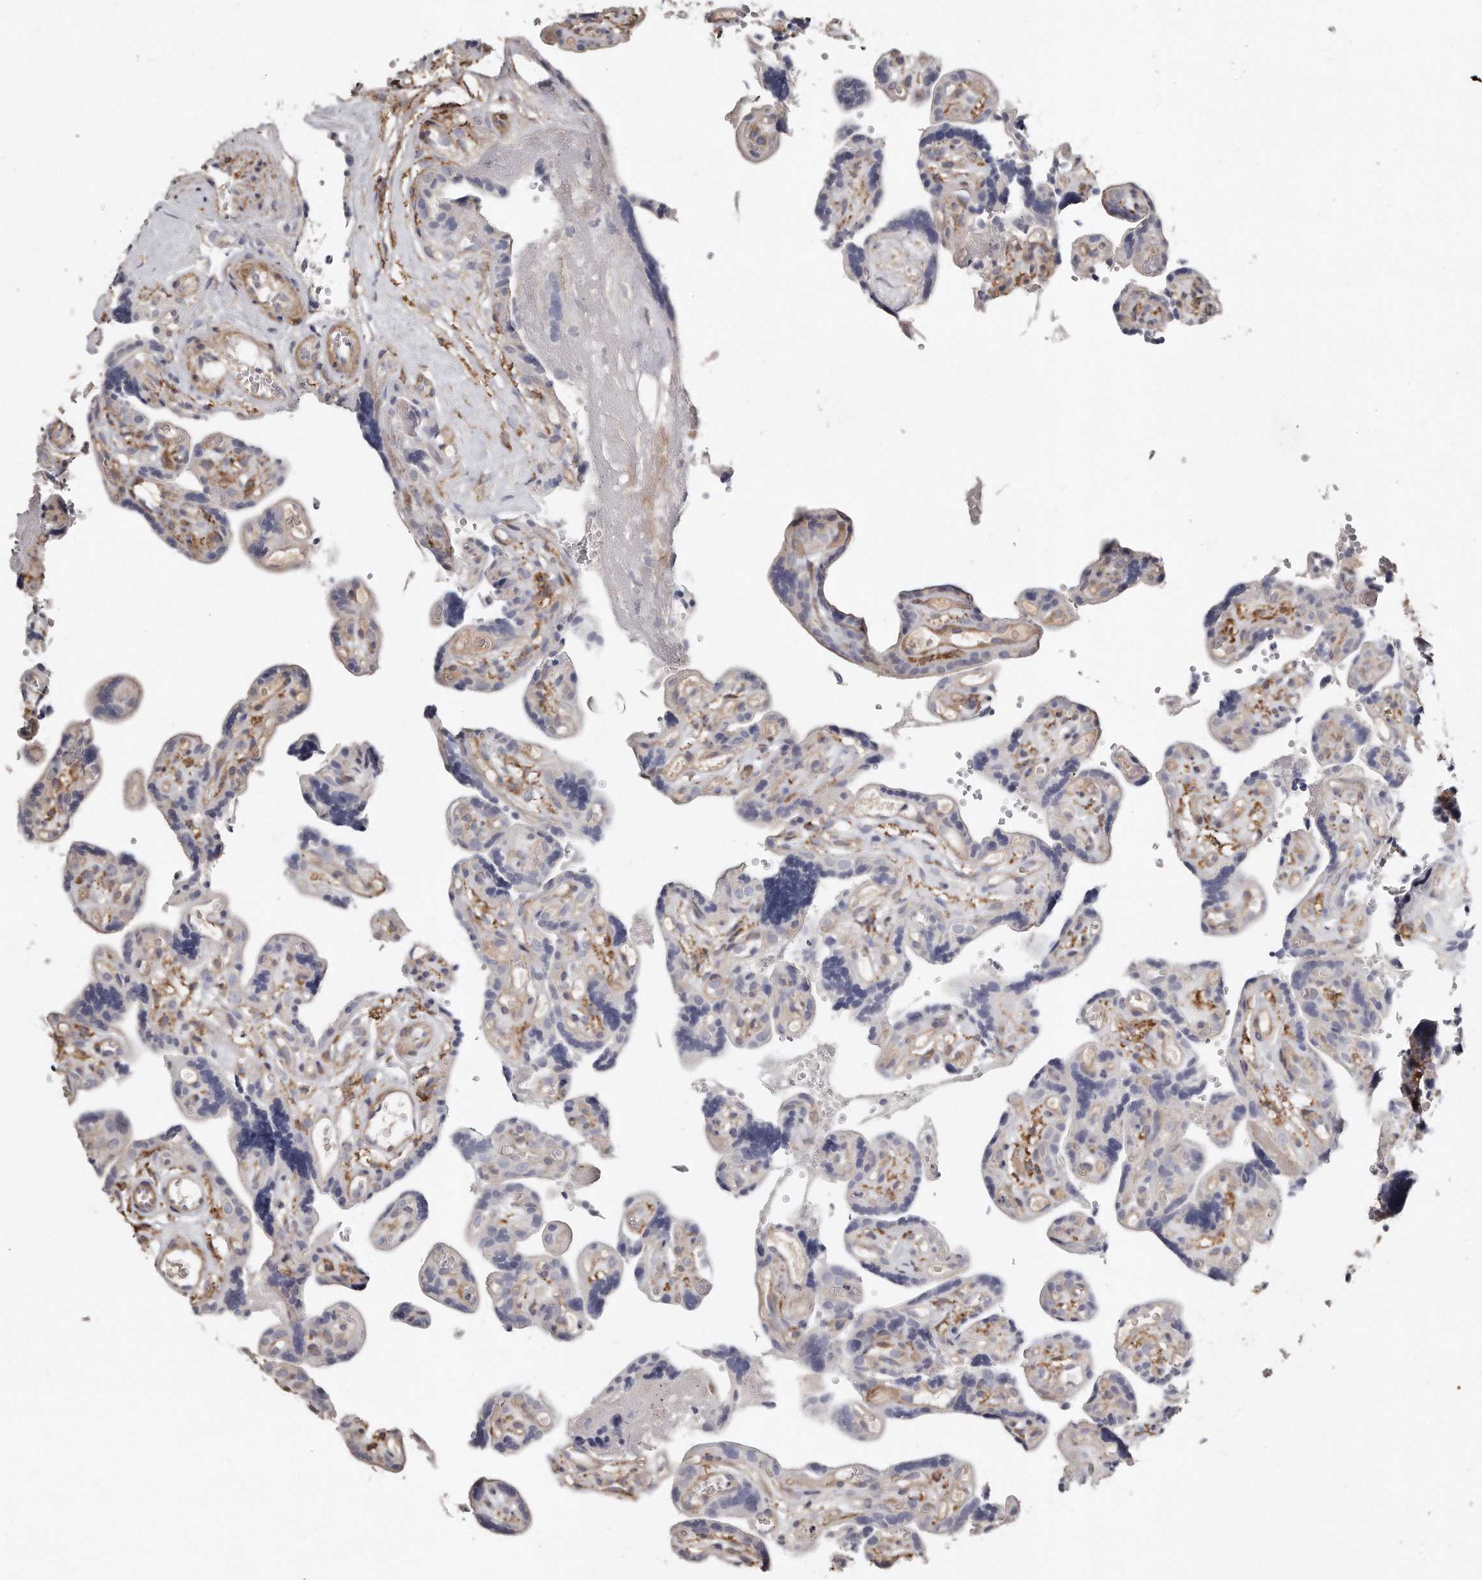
{"staining": {"intensity": "weak", "quantity": "25%-75%", "location": "cytoplasmic/membranous"}, "tissue": "placenta", "cell_type": "Decidual cells", "image_type": "normal", "snomed": [{"axis": "morphology", "description": "Normal tissue, NOS"}, {"axis": "topography", "description": "Placenta"}], "caption": "Placenta stained with DAB immunohistochemistry displays low levels of weak cytoplasmic/membranous positivity in about 25%-75% of decidual cells.", "gene": "LMOD1", "patient": {"sex": "female", "age": 30}}